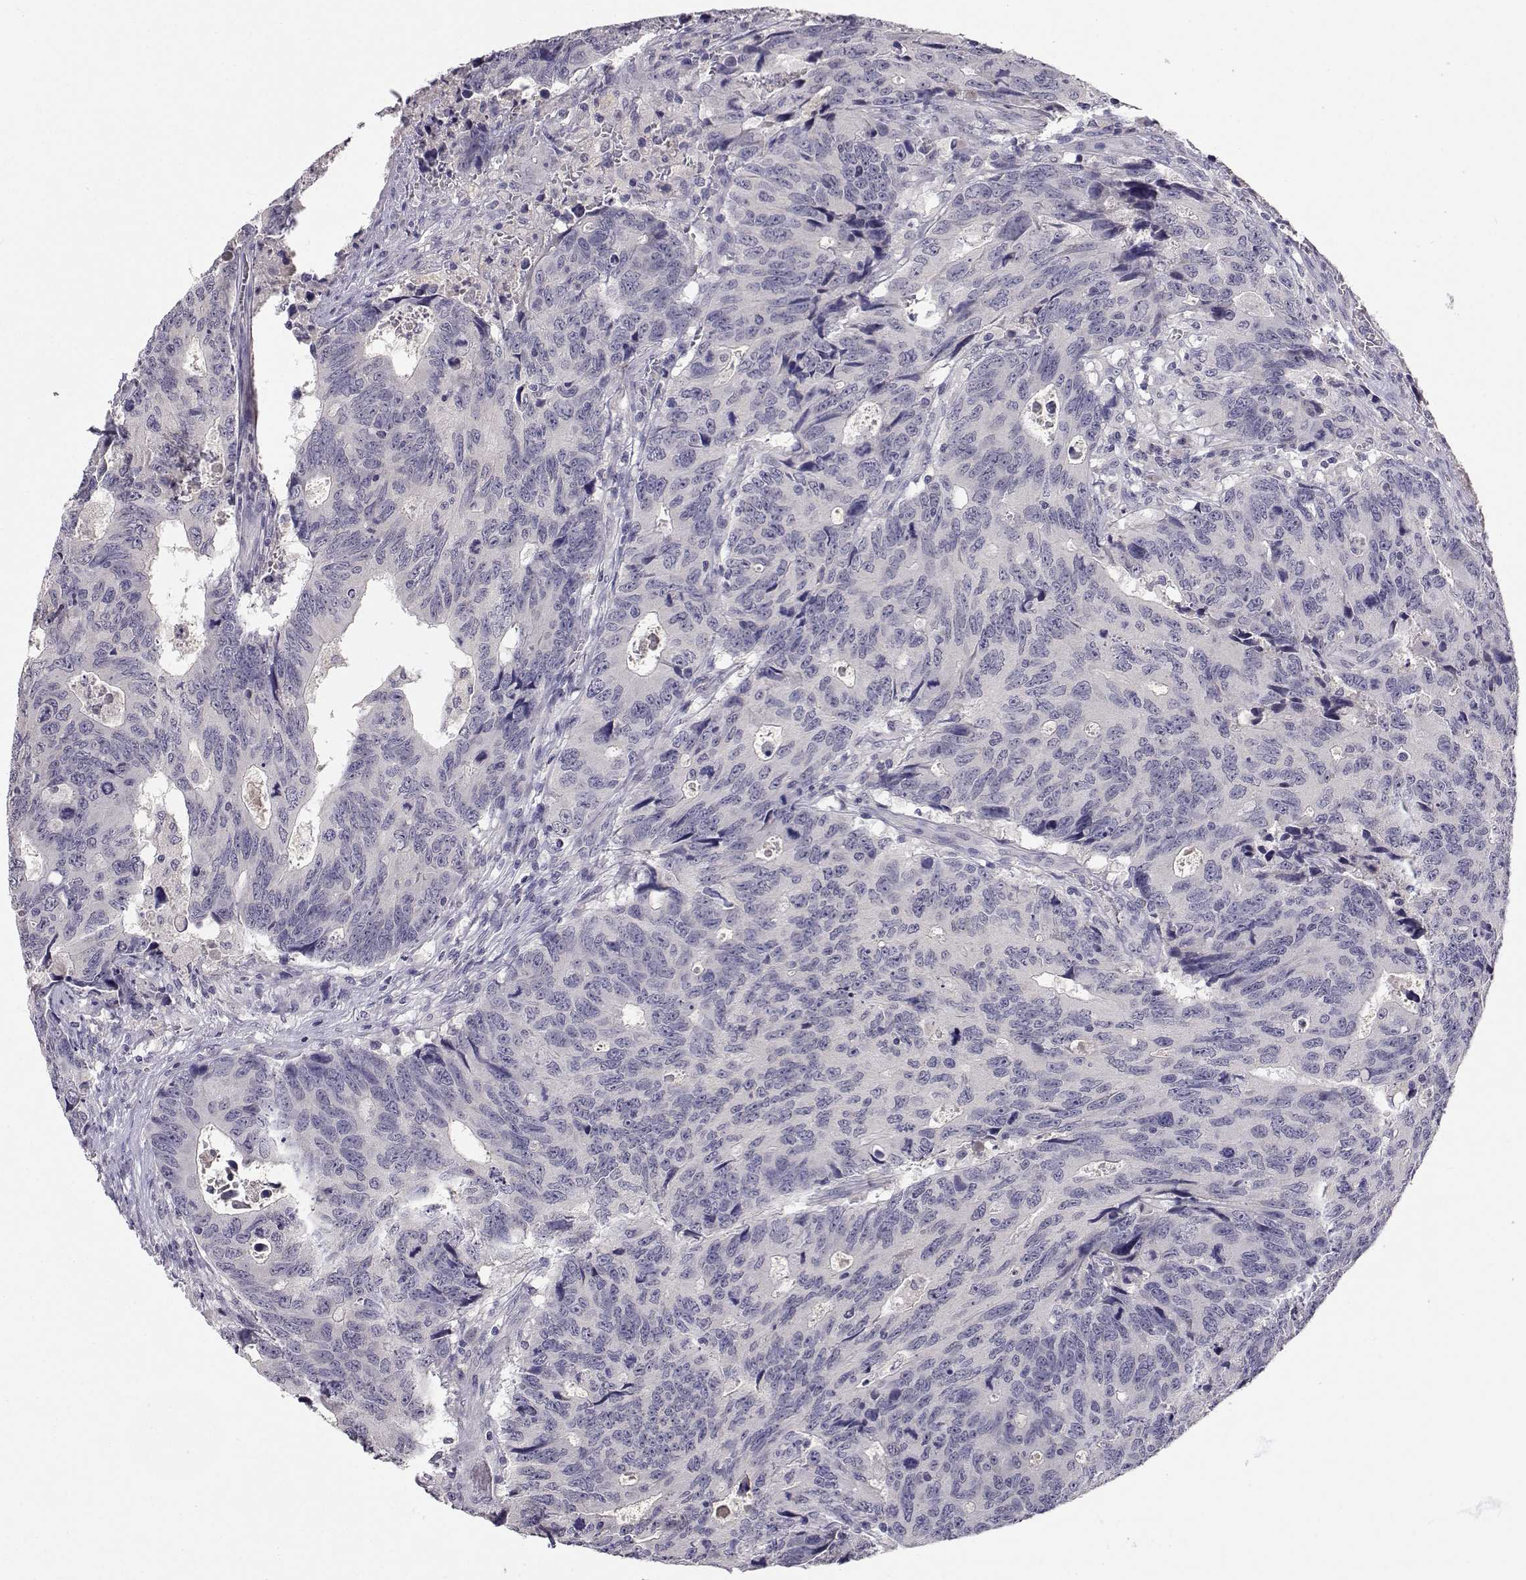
{"staining": {"intensity": "negative", "quantity": "none", "location": "none"}, "tissue": "colorectal cancer", "cell_type": "Tumor cells", "image_type": "cancer", "snomed": [{"axis": "morphology", "description": "Adenocarcinoma, NOS"}, {"axis": "topography", "description": "Colon"}], "caption": "This is an immunohistochemistry photomicrograph of colorectal cancer (adenocarcinoma). There is no positivity in tumor cells.", "gene": "SLC6A3", "patient": {"sex": "female", "age": 77}}